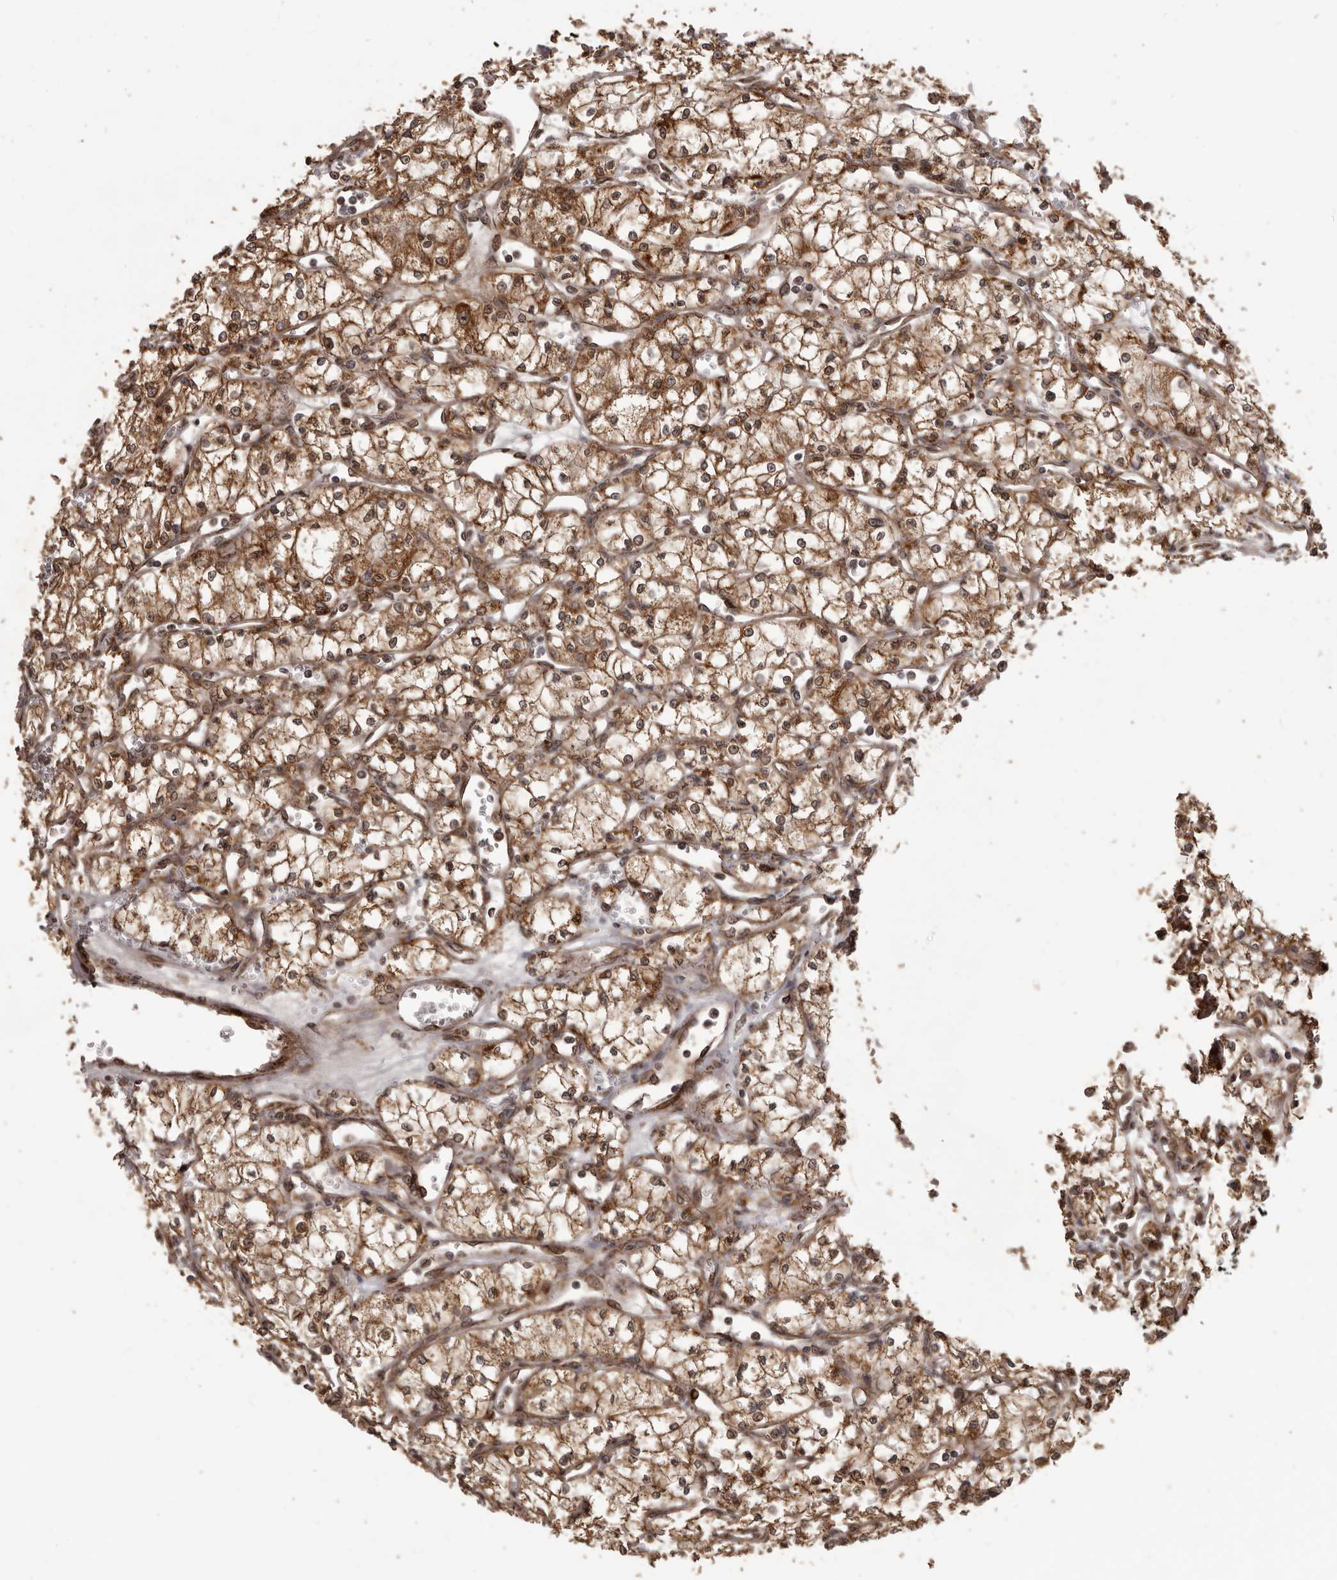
{"staining": {"intensity": "strong", "quantity": ">75%", "location": "cytoplasmic/membranous"}, "tissue": "renal cancer", "cell_type": "Tumor cells", "image_type": "cancer", "snomed": [{"axis": "morphology", "description": "Adenocarcinoma, NOS"}, {"axis": "topography", "description": "Kidney"}], "caption": "Human renal cancer stained for a protein (brown) displays strong cytoplasmic/membranous positive staining in approximately >75% of tumor cells.", "gene": "CHRM2", "patient": {"sex": "male", "age": 59}}